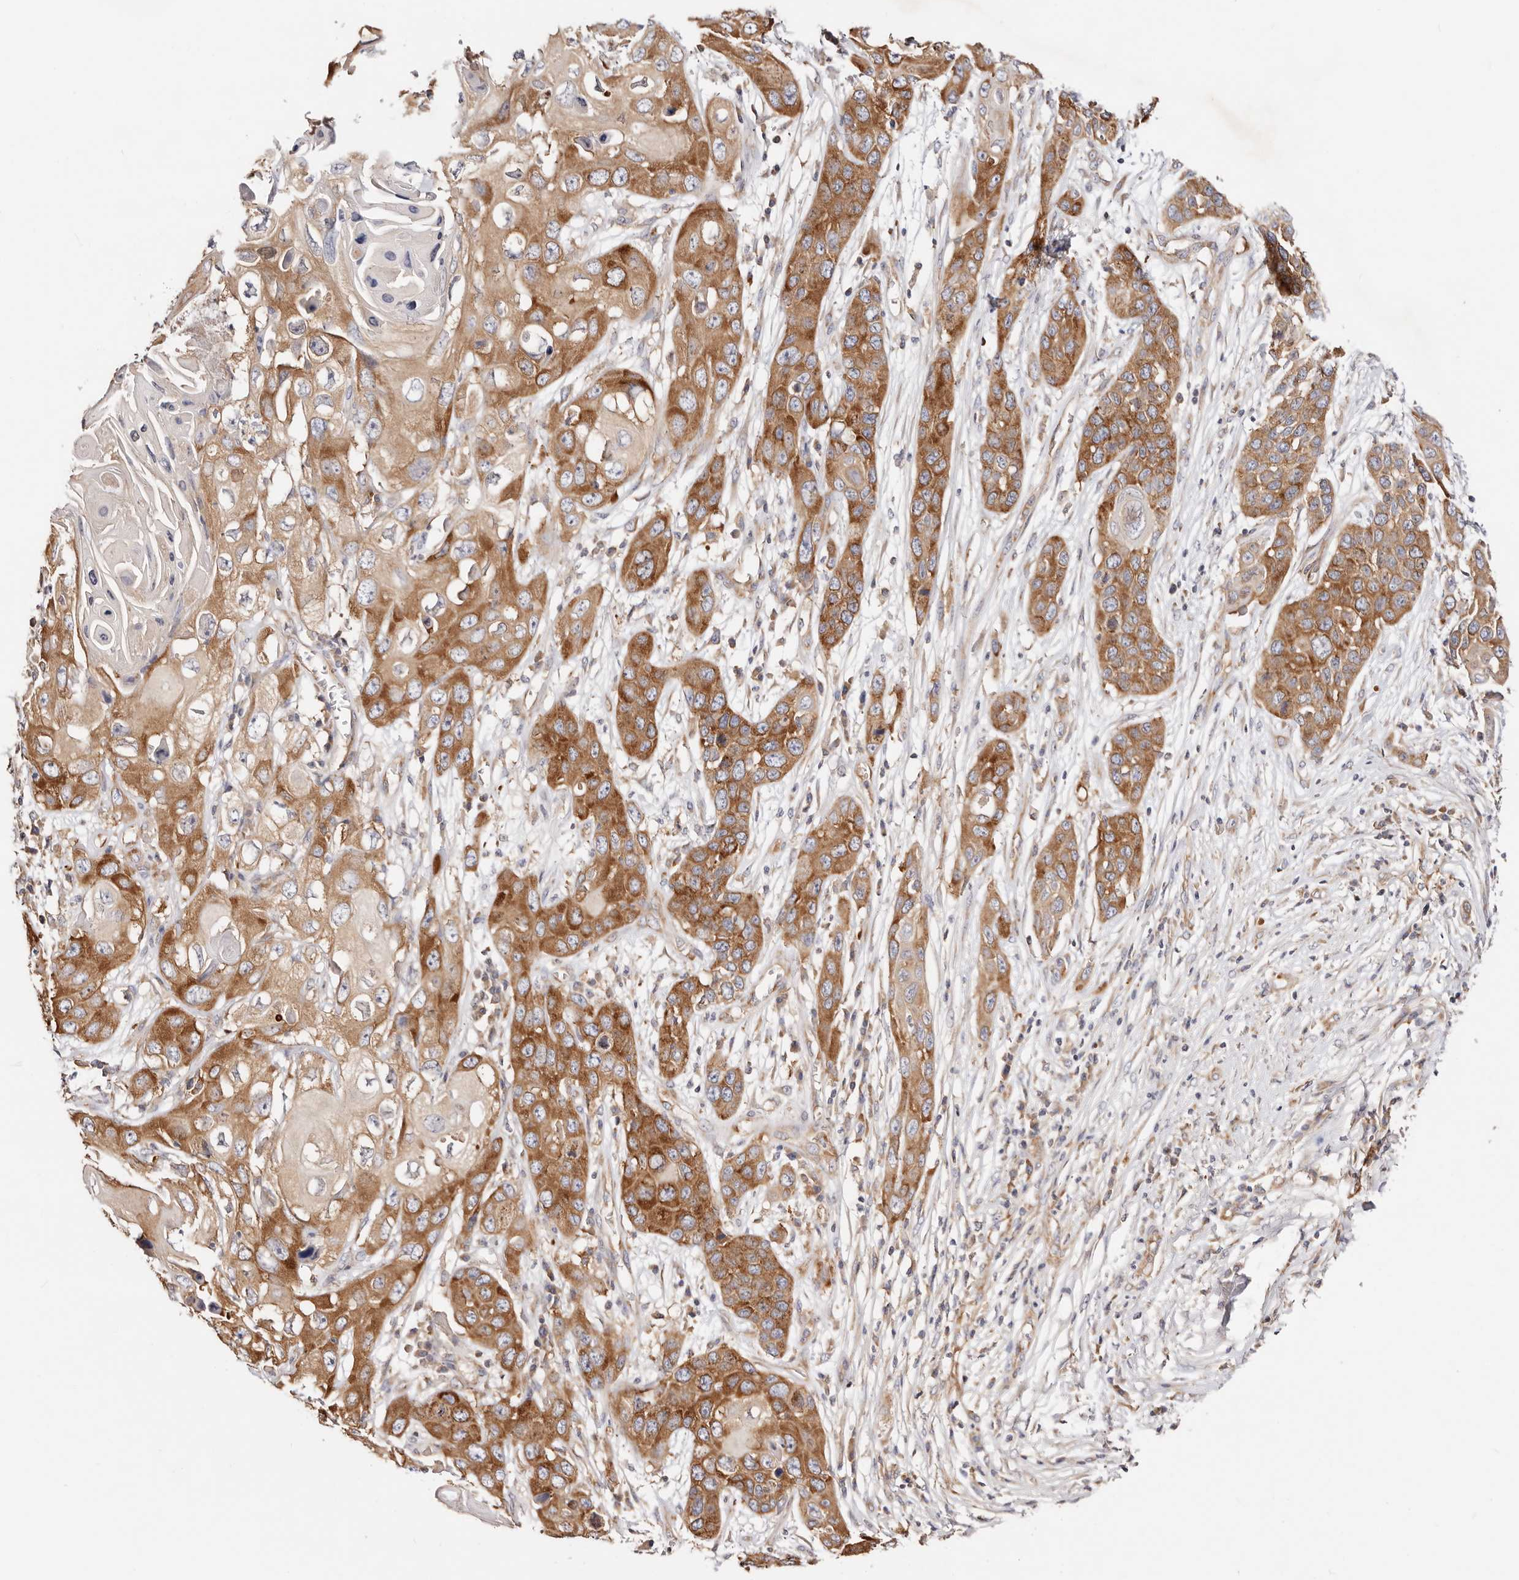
{"staining": {"intensity": "moderate", "quantity": ">75%", "location": "cytoplasmic/membranous"}, "tissue": "skin cancer", "cell_type": "Tumor cells", "image_type": "cancer", "snomed": [{"axis": "morphology", "description": "Squamous cell carcinoma, NOS"}, {"axis": "topography", "description": "Skin"}], "caption": "Protein staining demonstrates moderate cytoplasmic/membranous expression in about >75% of tumor cells in skin cancer.", "gene": "GNA13", "patient": {"sex": "male", "age": 55}}